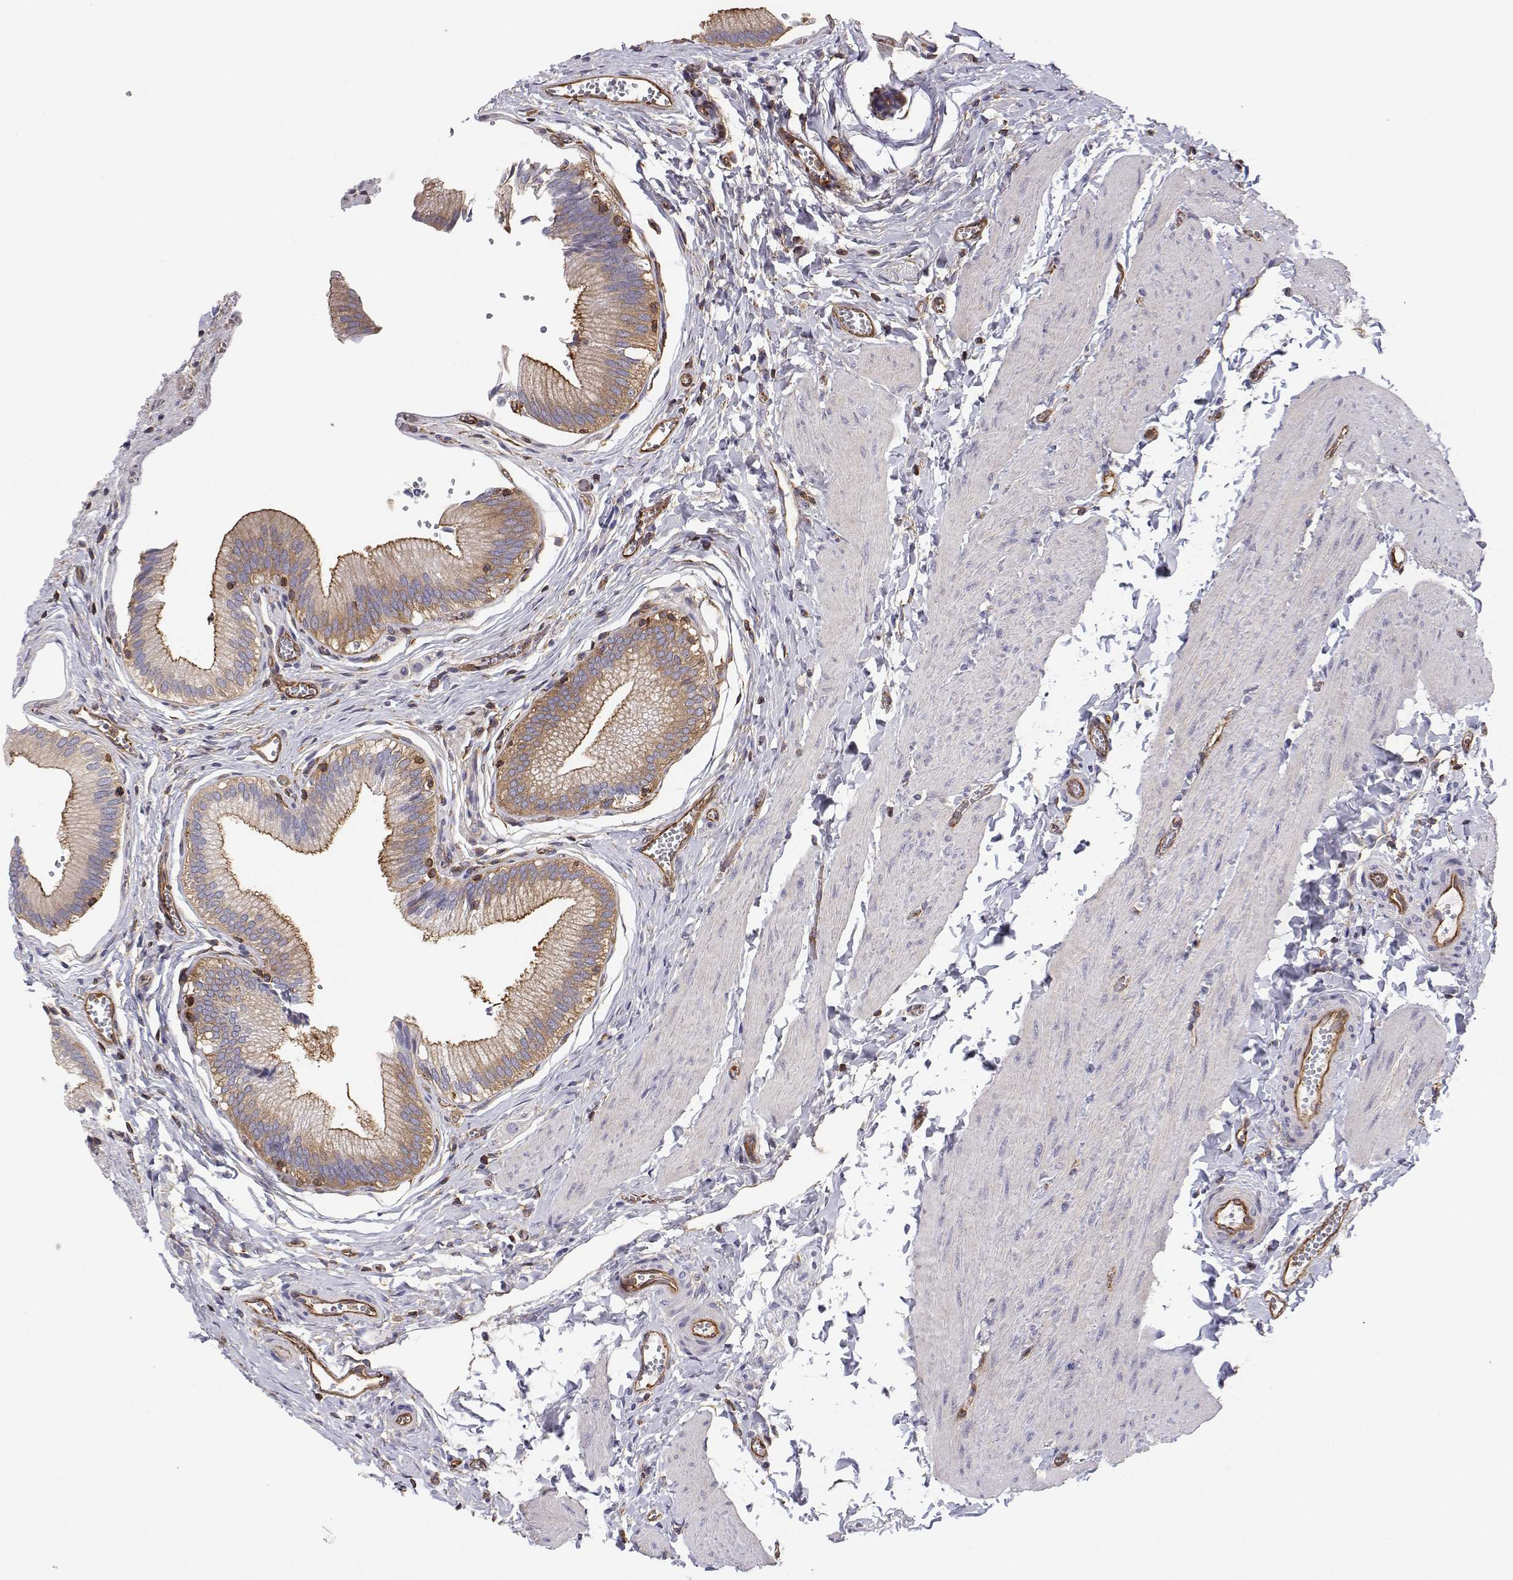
{"staining": {"intensity": "moderate", "quantity": ">75%", "location": "cytoplasmic/membranous"}, "tissue": "gallbladder", "cell_type": "Glandular cells", "image_type": "normal", "snomed": [{"axis": "morphology", "description": "Normal tissue, NOS"}, {"axis": "topography", "description": "Gallbladder"}, {"axis": "topography", "description": "Peripheral nerve tissue"}], "caption": "High-magnification brightfield microscopy of benign gallbladder stained with DAB (brown) and counterstained with hematoxylin (blue). glandular cells exhibit moderate cytoplasmic/membranous positivity is appreciated in about>75% of cells.", "gene": "MYH9", "patient": {"sex": "male", "age": 17}}